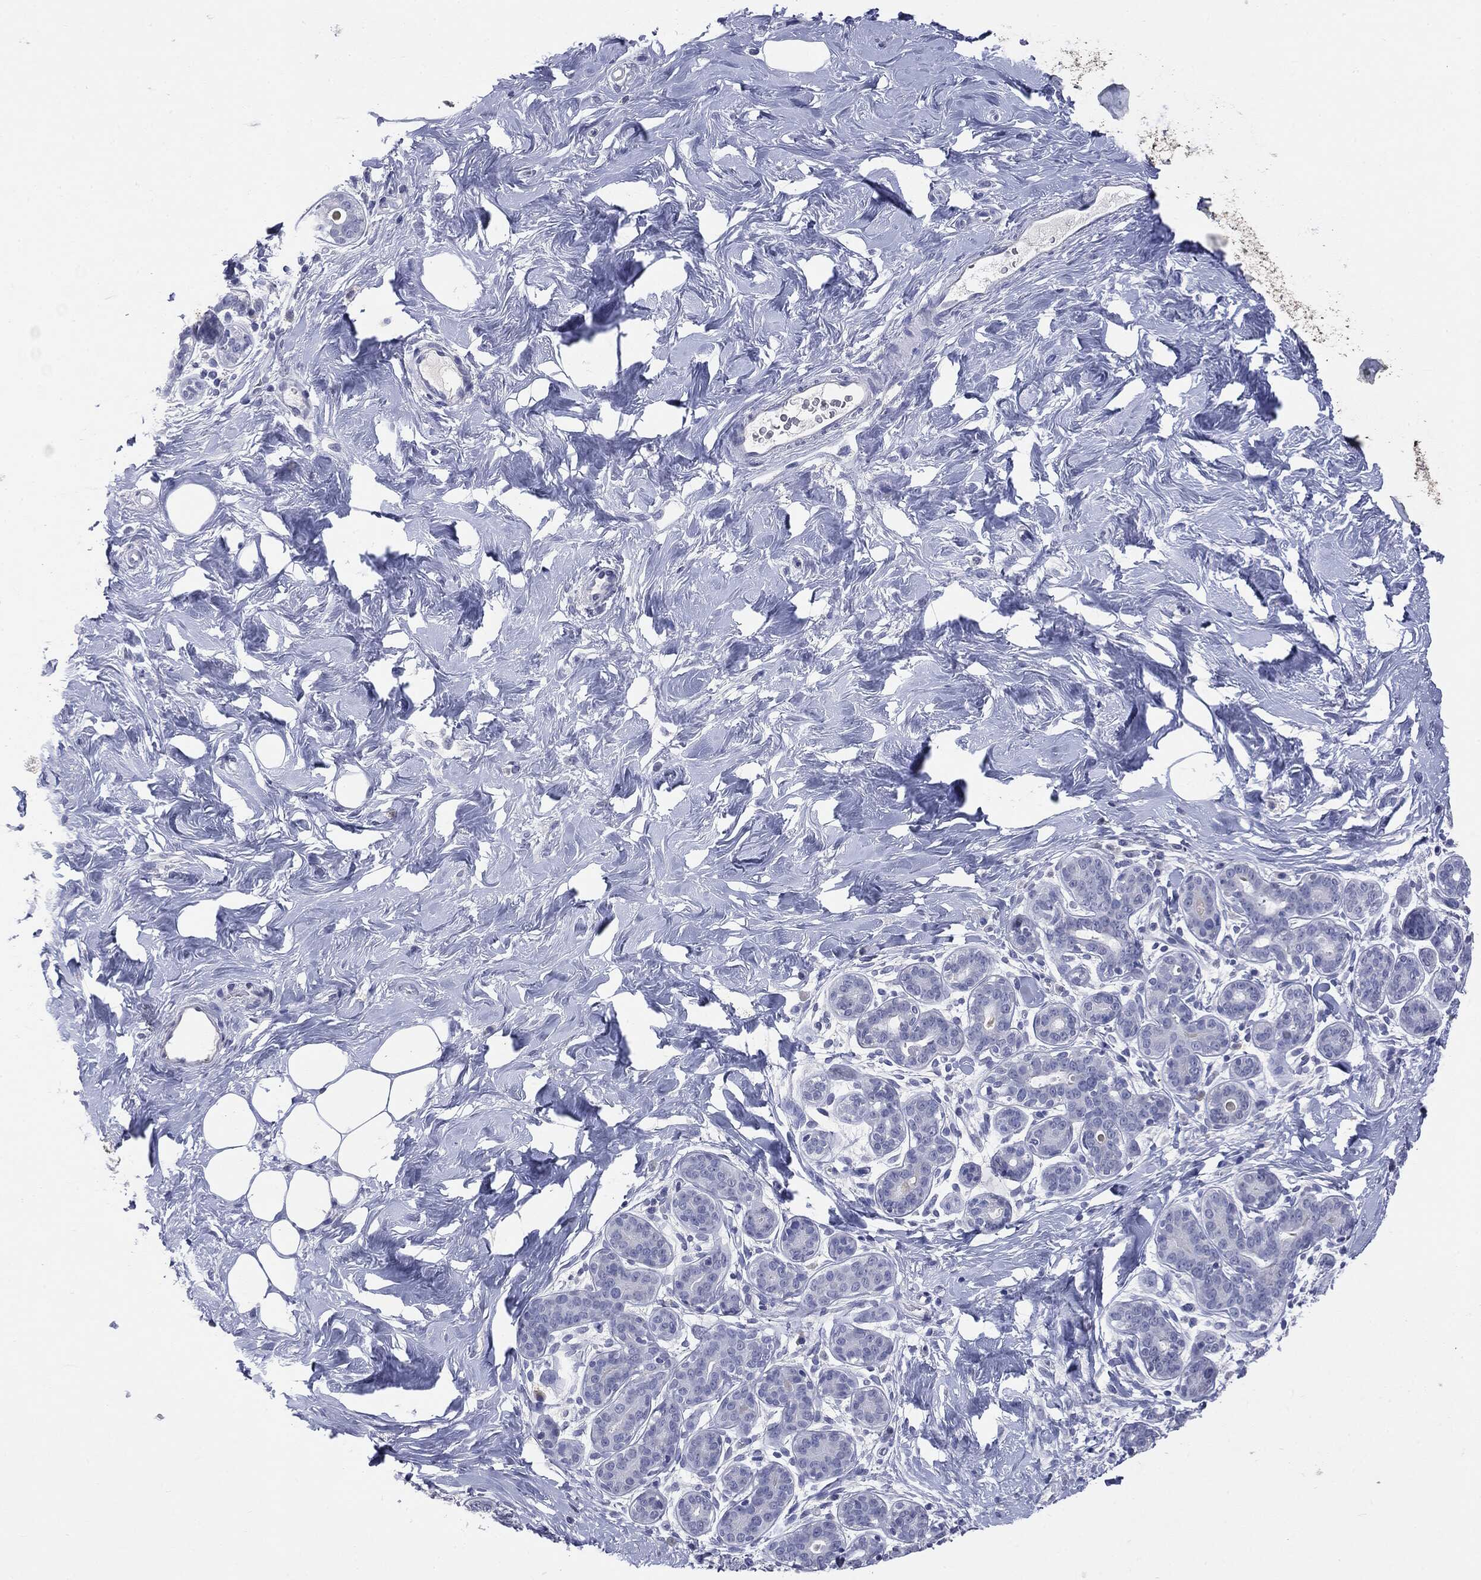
{"staining": {"intensity": "negative", "quantity": "none", "location": "none"}, "tissue": "breast", "cell_type": "Glandular cells", "image_type": "normal", "snomed": [{"axis": "morphology", "description": "Normal tissue, NOS"}, {"axis": "topography", "description": "Breast"}], "caption": "Image shows no protein expression in glandular cells of unremarkable breast. The staining was performed using DAB (3,3'-diaminobenzidine) to visualize the protein expression in brown, while the nuclei were stained in blue with hematoxylin (Magnification: 20x).", "gene": "TSHB", "patient": {"sex": "female", "age": 43}}